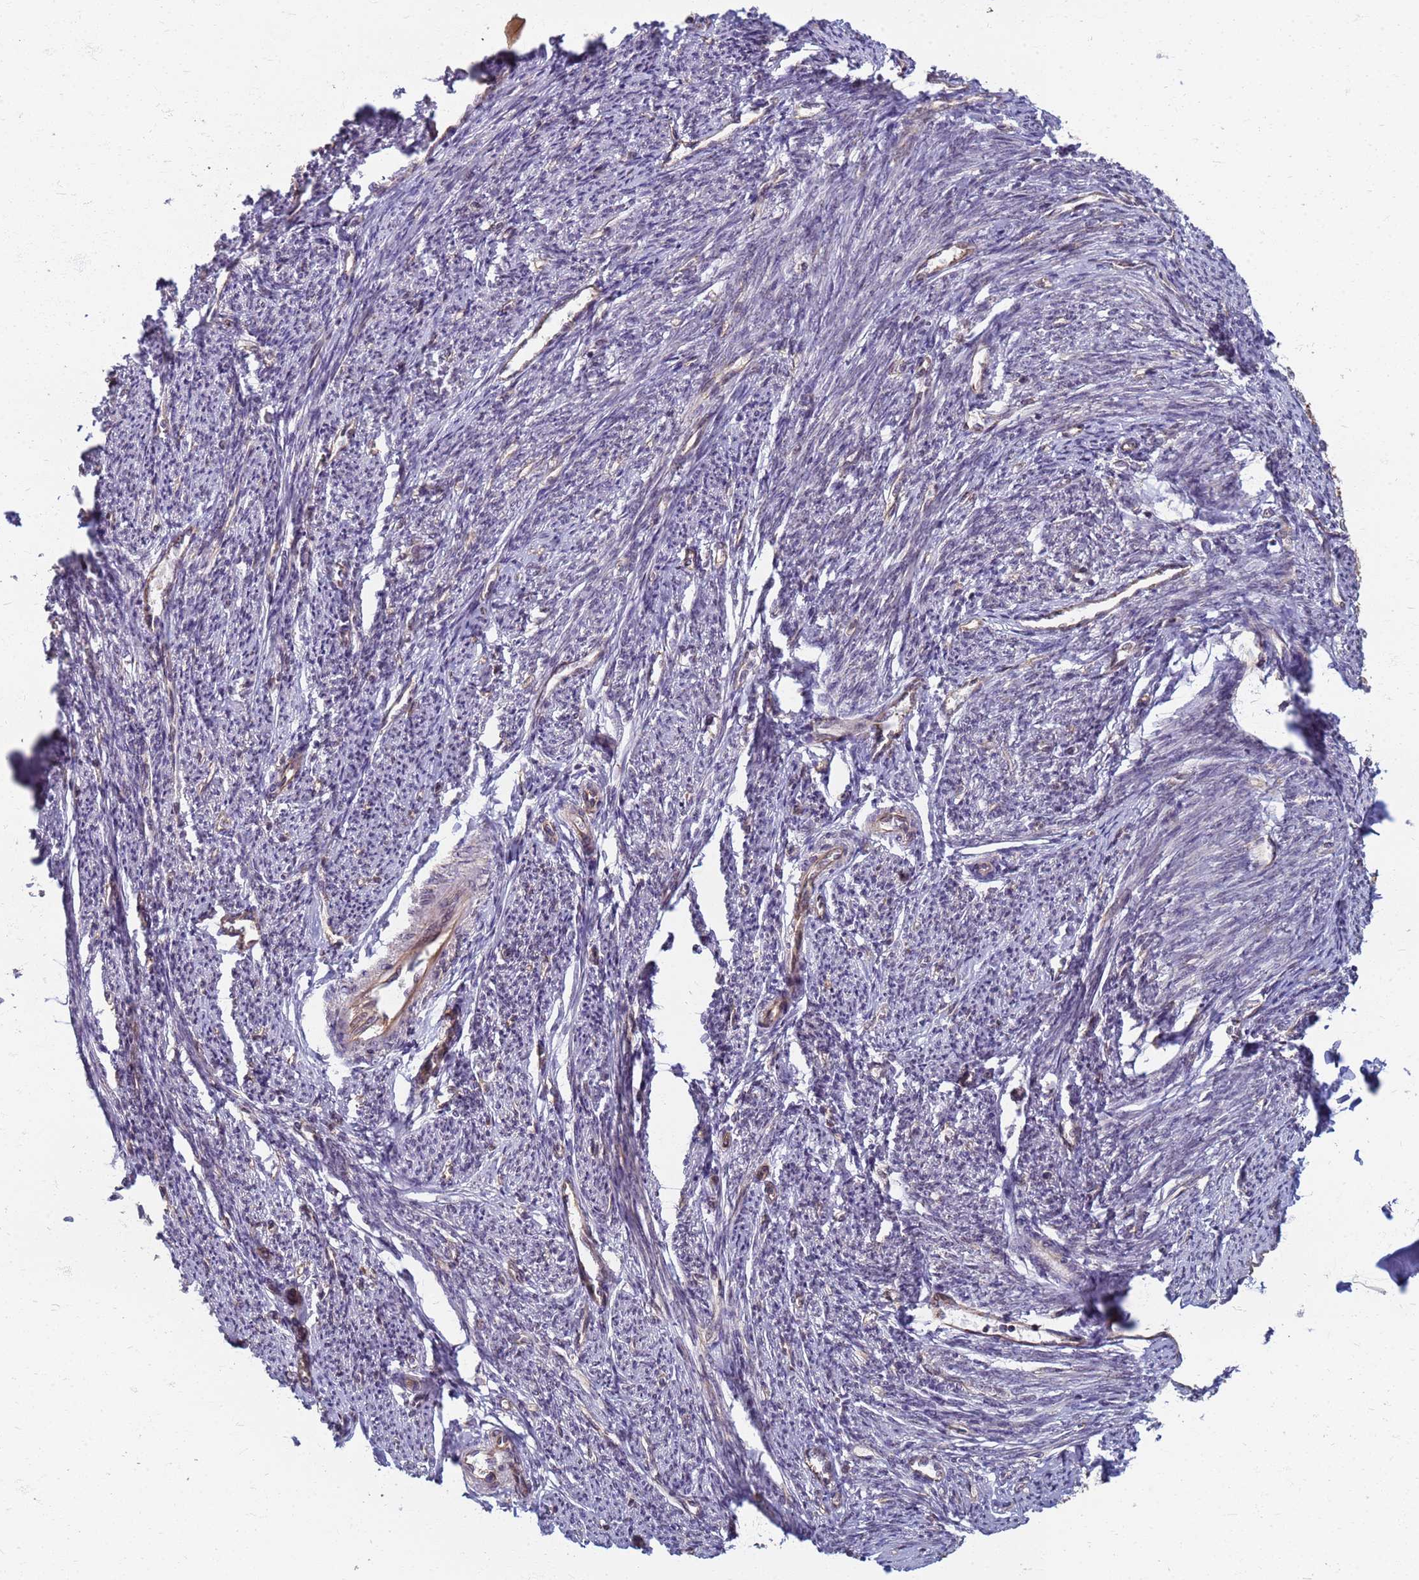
{"staining": {"intensity": "weak", "quantity": "25%-75%", "location": "nuclear"}, "tissue": "smooth muscle", "cell_type": "Smooth muscle cells", "image_type": "normal", "snomed": [{"axis": "morphology", "description": "Normal tissue, NOS"}, {"axis": "topography", "description": "Smooth muscle"}, {"axis": "topography", "description": "Uterus"}], "caption": "The histopathology image displays a brown stain indicating the presence of a protein in the nuclear of smooth muscle cells in smooth muscle.", "gene": "ITGB4", "patient": {"sex": "female", "age": 59}}